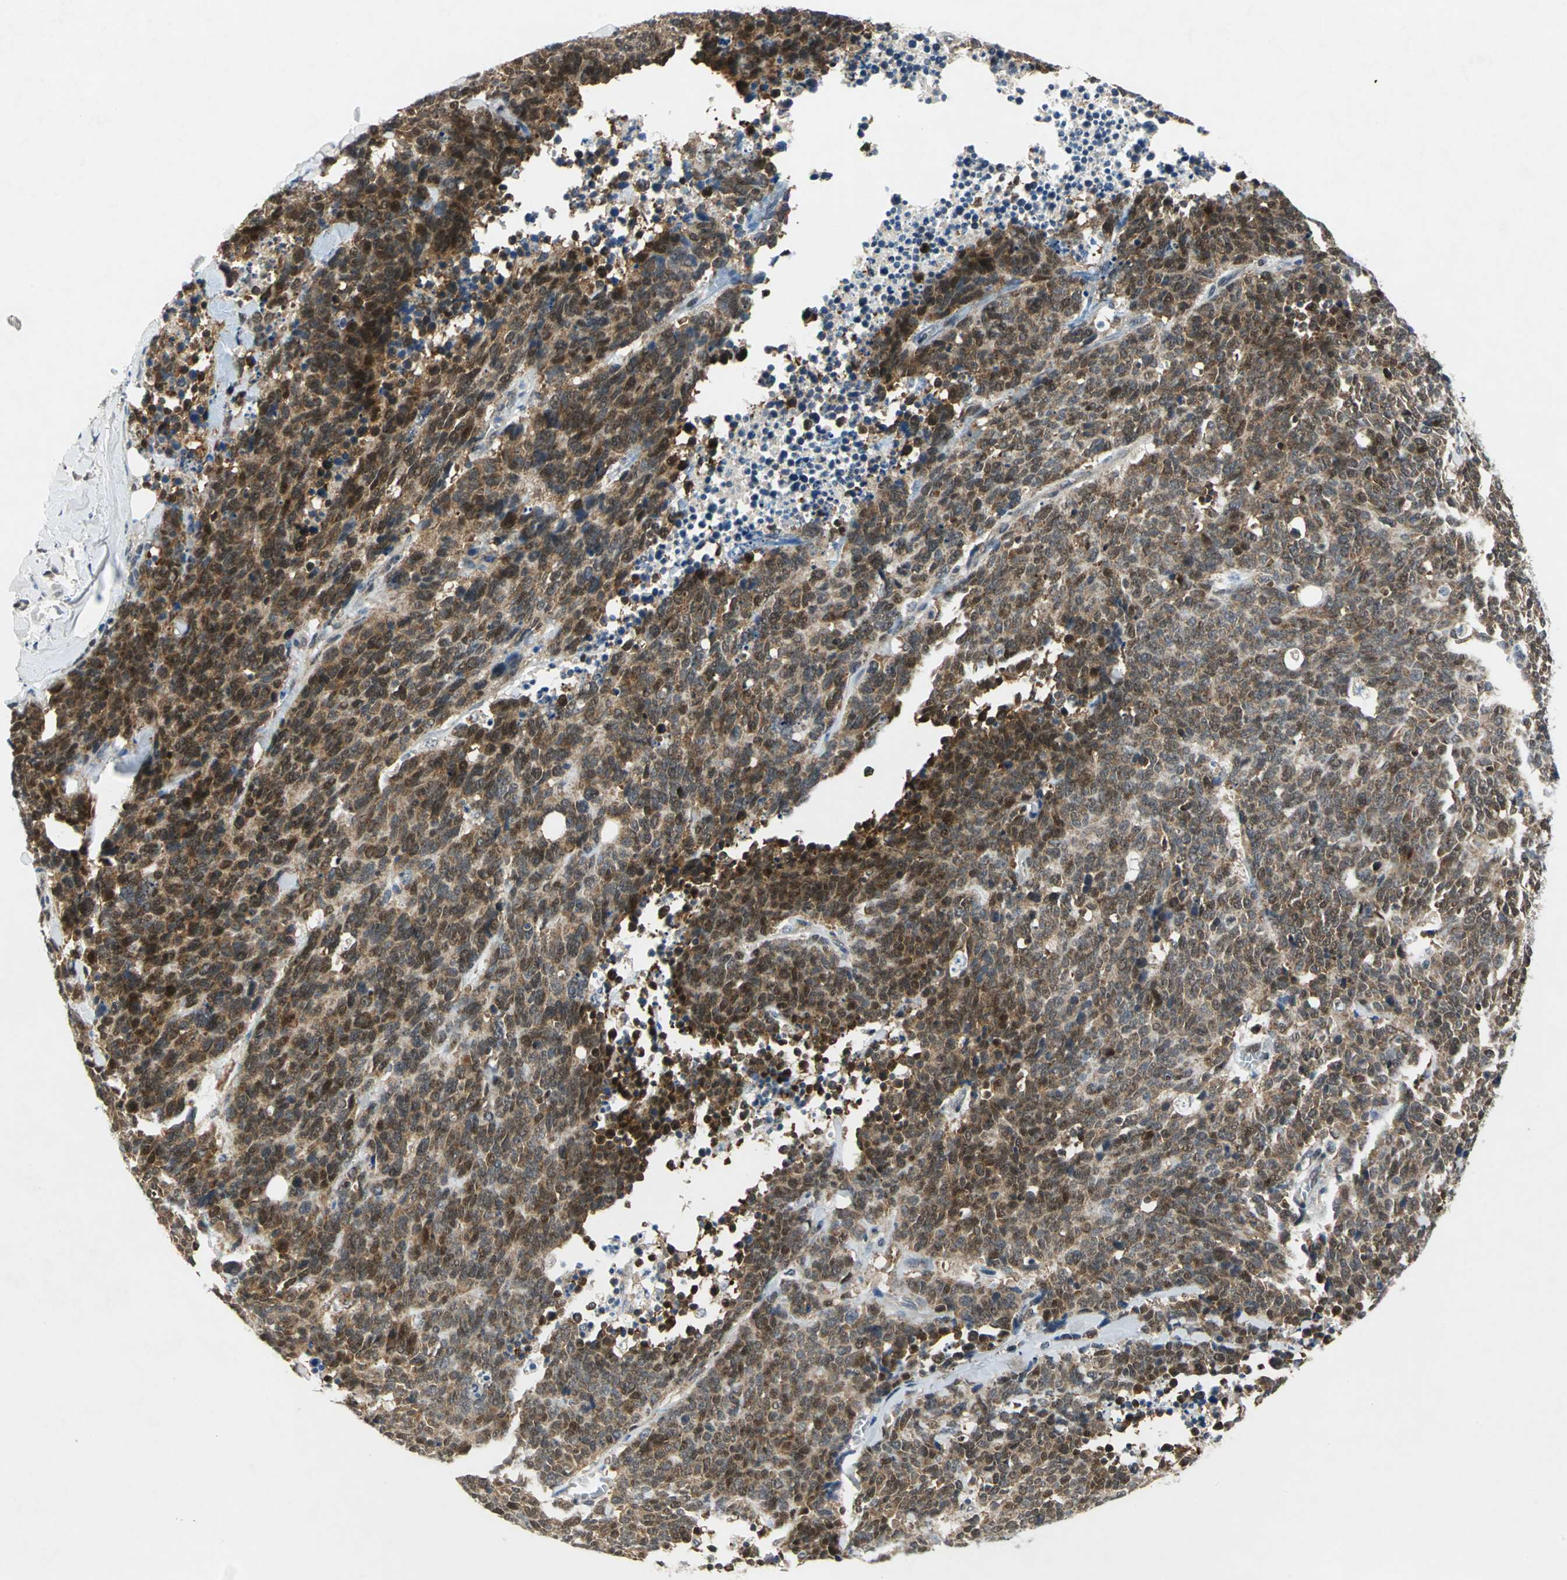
{"staining": {"intensity": "strong", "quantity": ">75%", "location": "nuclear"}, "tissue": "lung cancer", "cell_type": "Tumor cells", "image_type": "cancer", "snomed": [{"axis": "morphology", "description": "Neoplasm, malignant, NOS"}, {"axis": "topography", "description": "Lung"}], "caption": "Human neoplasm (malignant) (lung) stained with a brown dye demonstrates strong nuclear positive staining in approximately >75% of tumor cells.", "gene": "PPIA", "patient": {"sex": "female", "age": 58}}